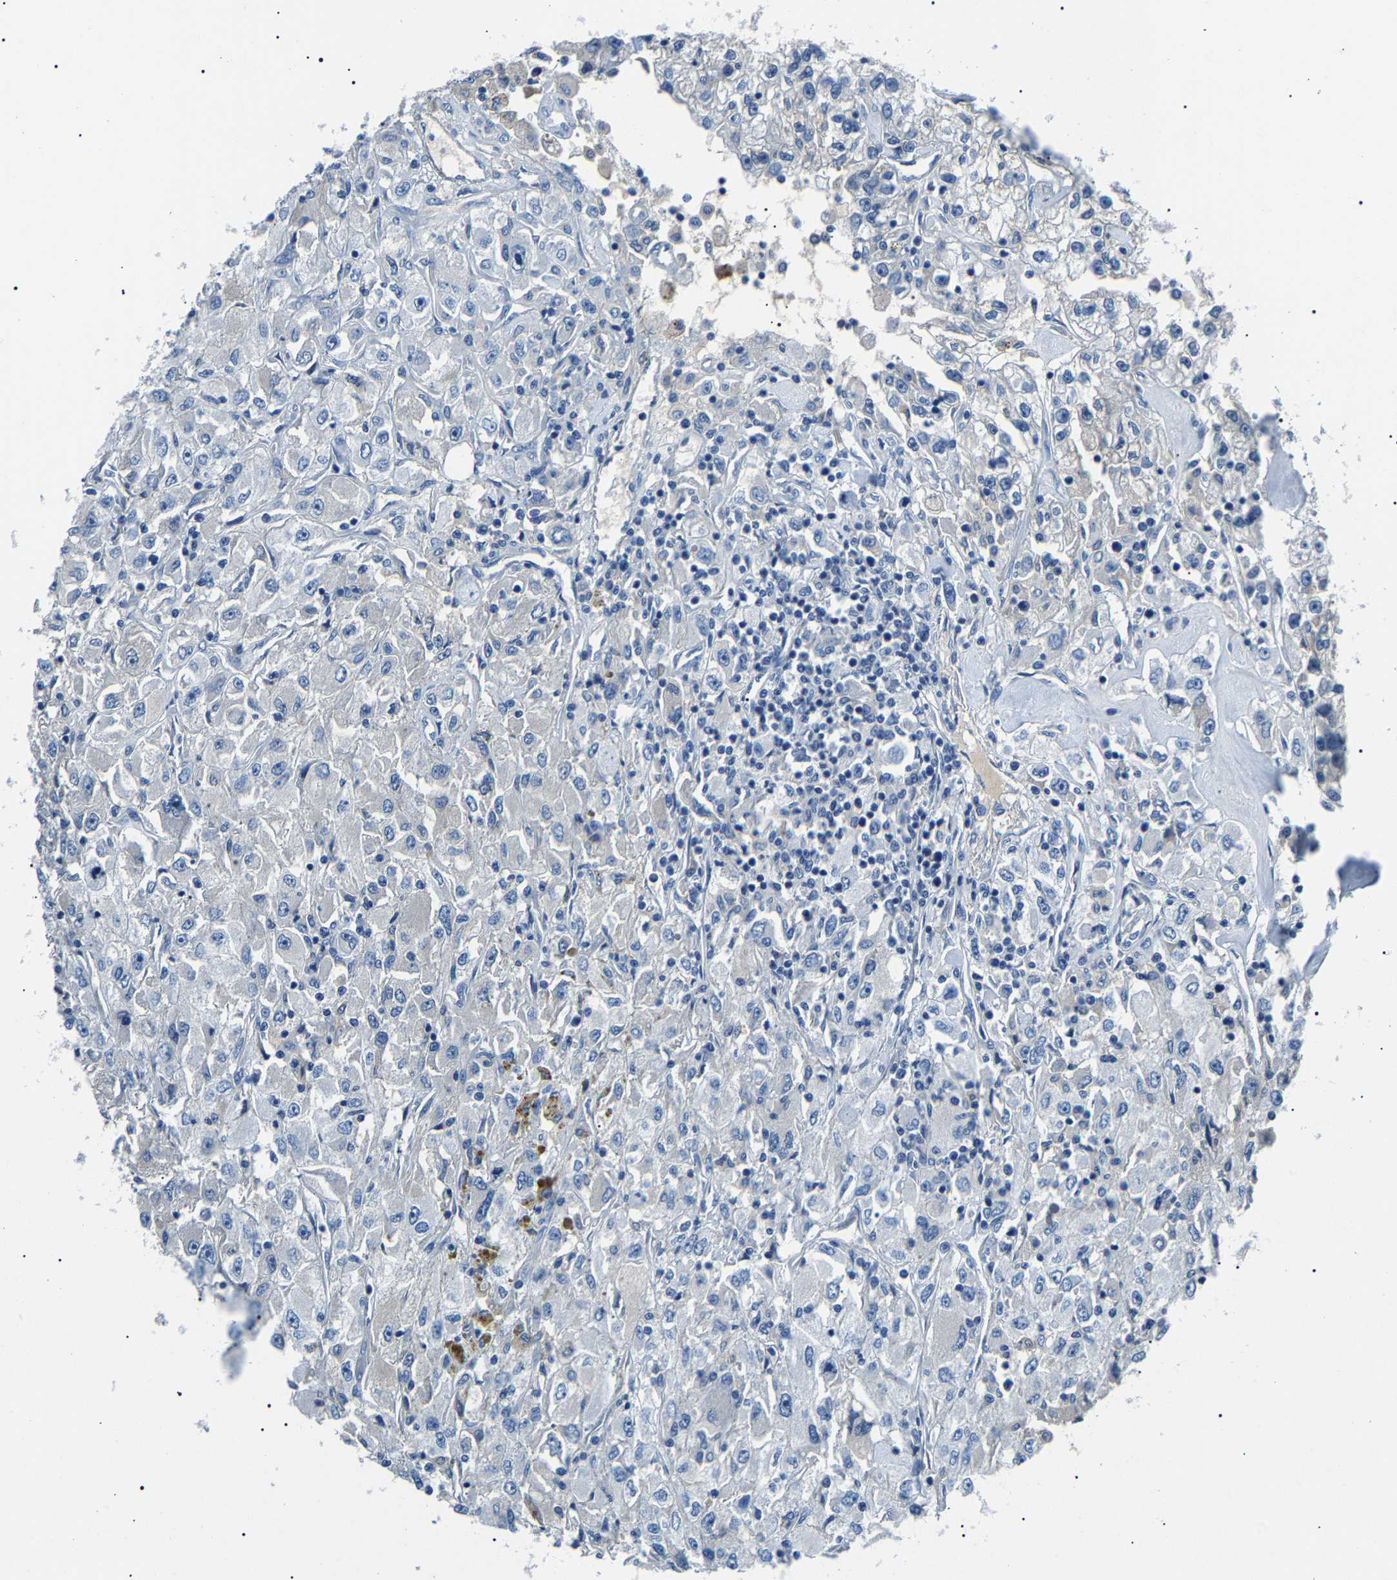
{"staining": {"intensity": "negative", "quantity": "none", "location": "none"}, "tissue": "renal cancer", "cell_type": "Tumor cells", "image_type": "cancer", "snomed": [{"axis": "morphology", "description": "Adenocarcinoma, NOS"}, {"axis": "topography", "description": "Kidney"}], "caption": "Photomicrograph shows no significant protein expression in tumor cells of renal cancer (adenocarcinoma).", "gene": "KLK15", "patient": {"sex": "female", "age": 52}}